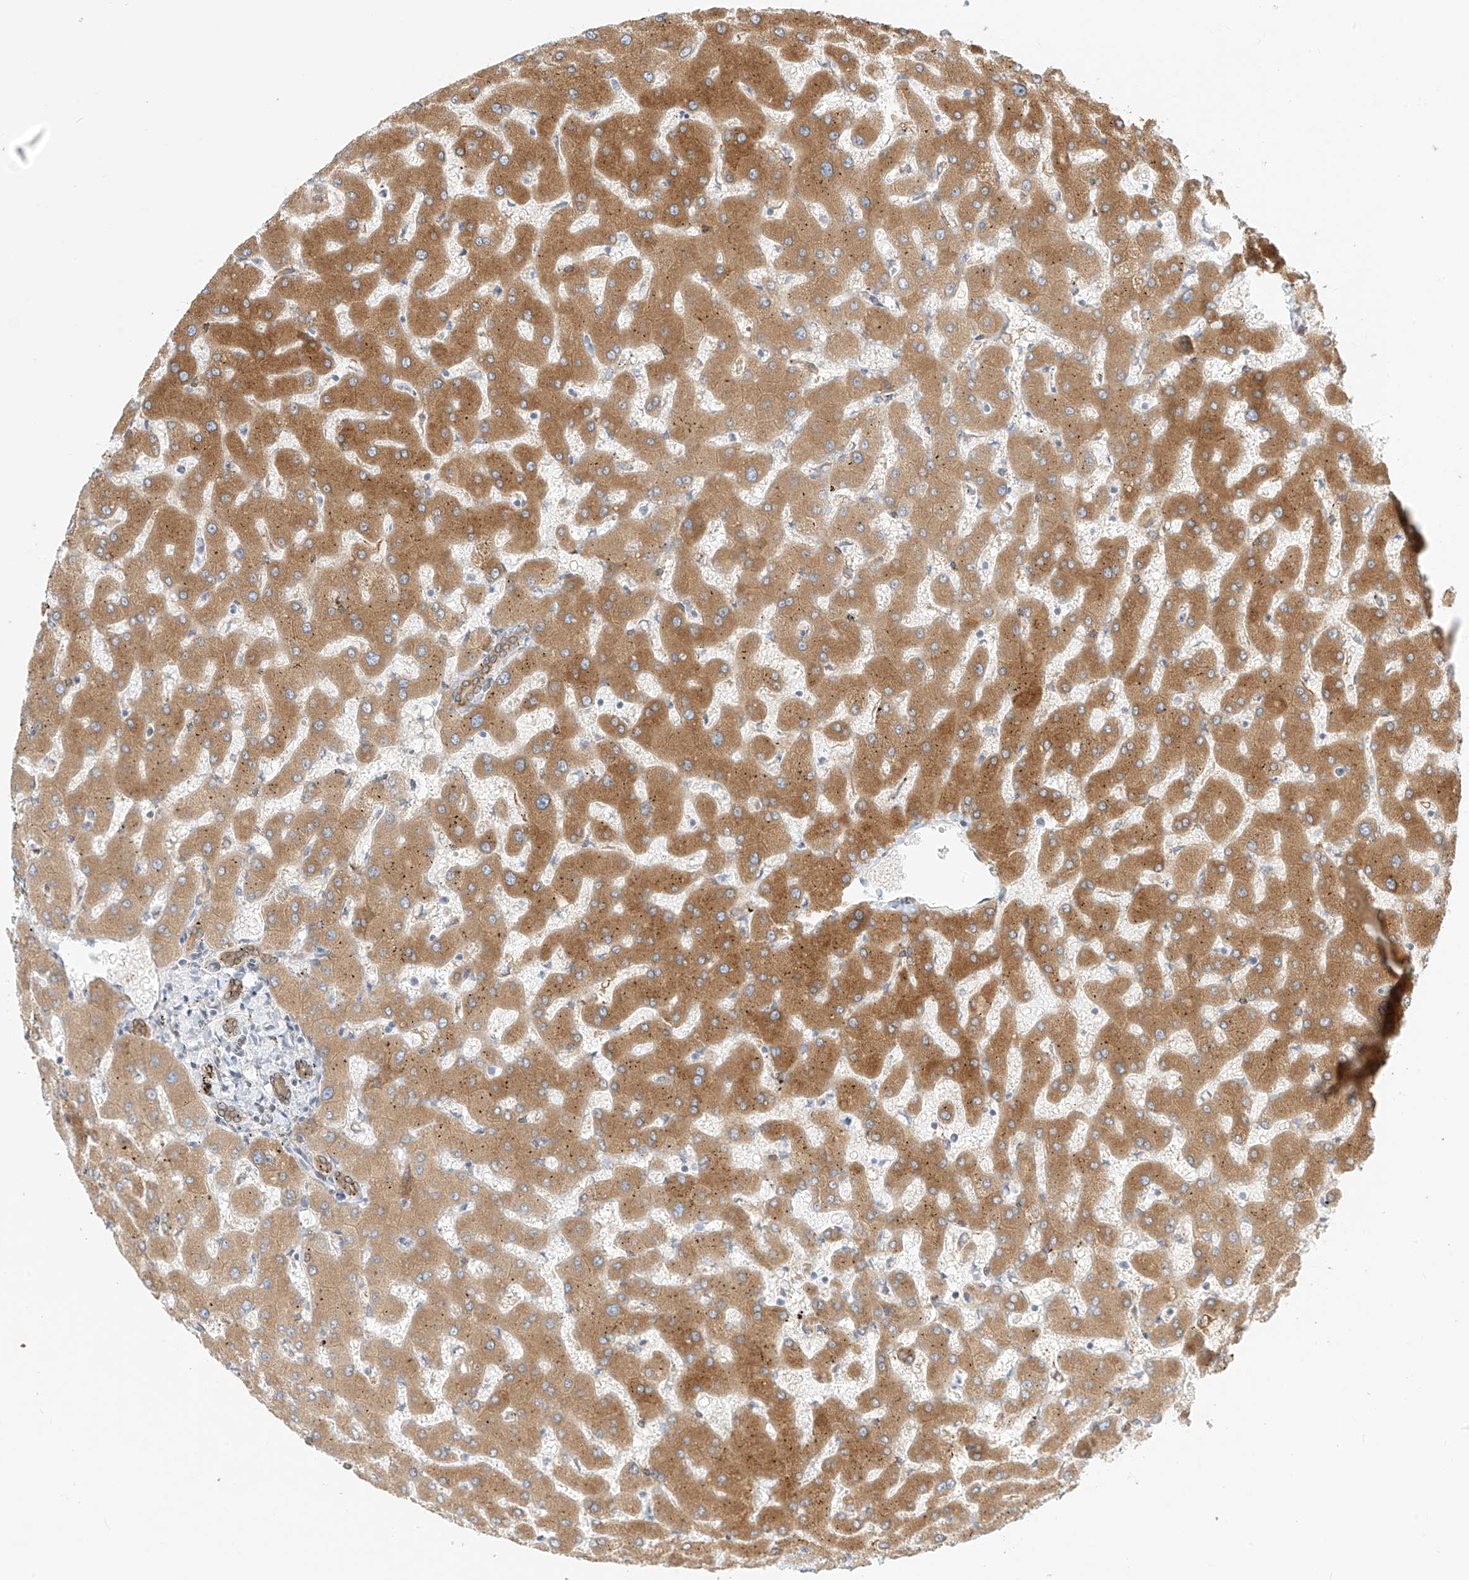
{"staining": {"intensity": "moderate", "quantity": ">75%", "location": "cytoplasmic/membranous"}, "tissue": "liver", "cell_type": "Cholangiocytes", "image_type": "normal", "snomed": [{"axis": "morphology", "description": "Normal tissue, NOS"}, {"axis": "topography", "description": "Liver"}], "caption": "A brown stain labels moderate cytoplasmic/membranous staining of a protein in cholangiocytes of normal human liver. The protein is stained brown, and the nuclei are stained in blue (DAB (3,3'-diaminobenzidine) IHC with brightfield microscopy, high magnification).", "gene": "PCYOX1", "patient": {"sex": "female", "age": 63}}